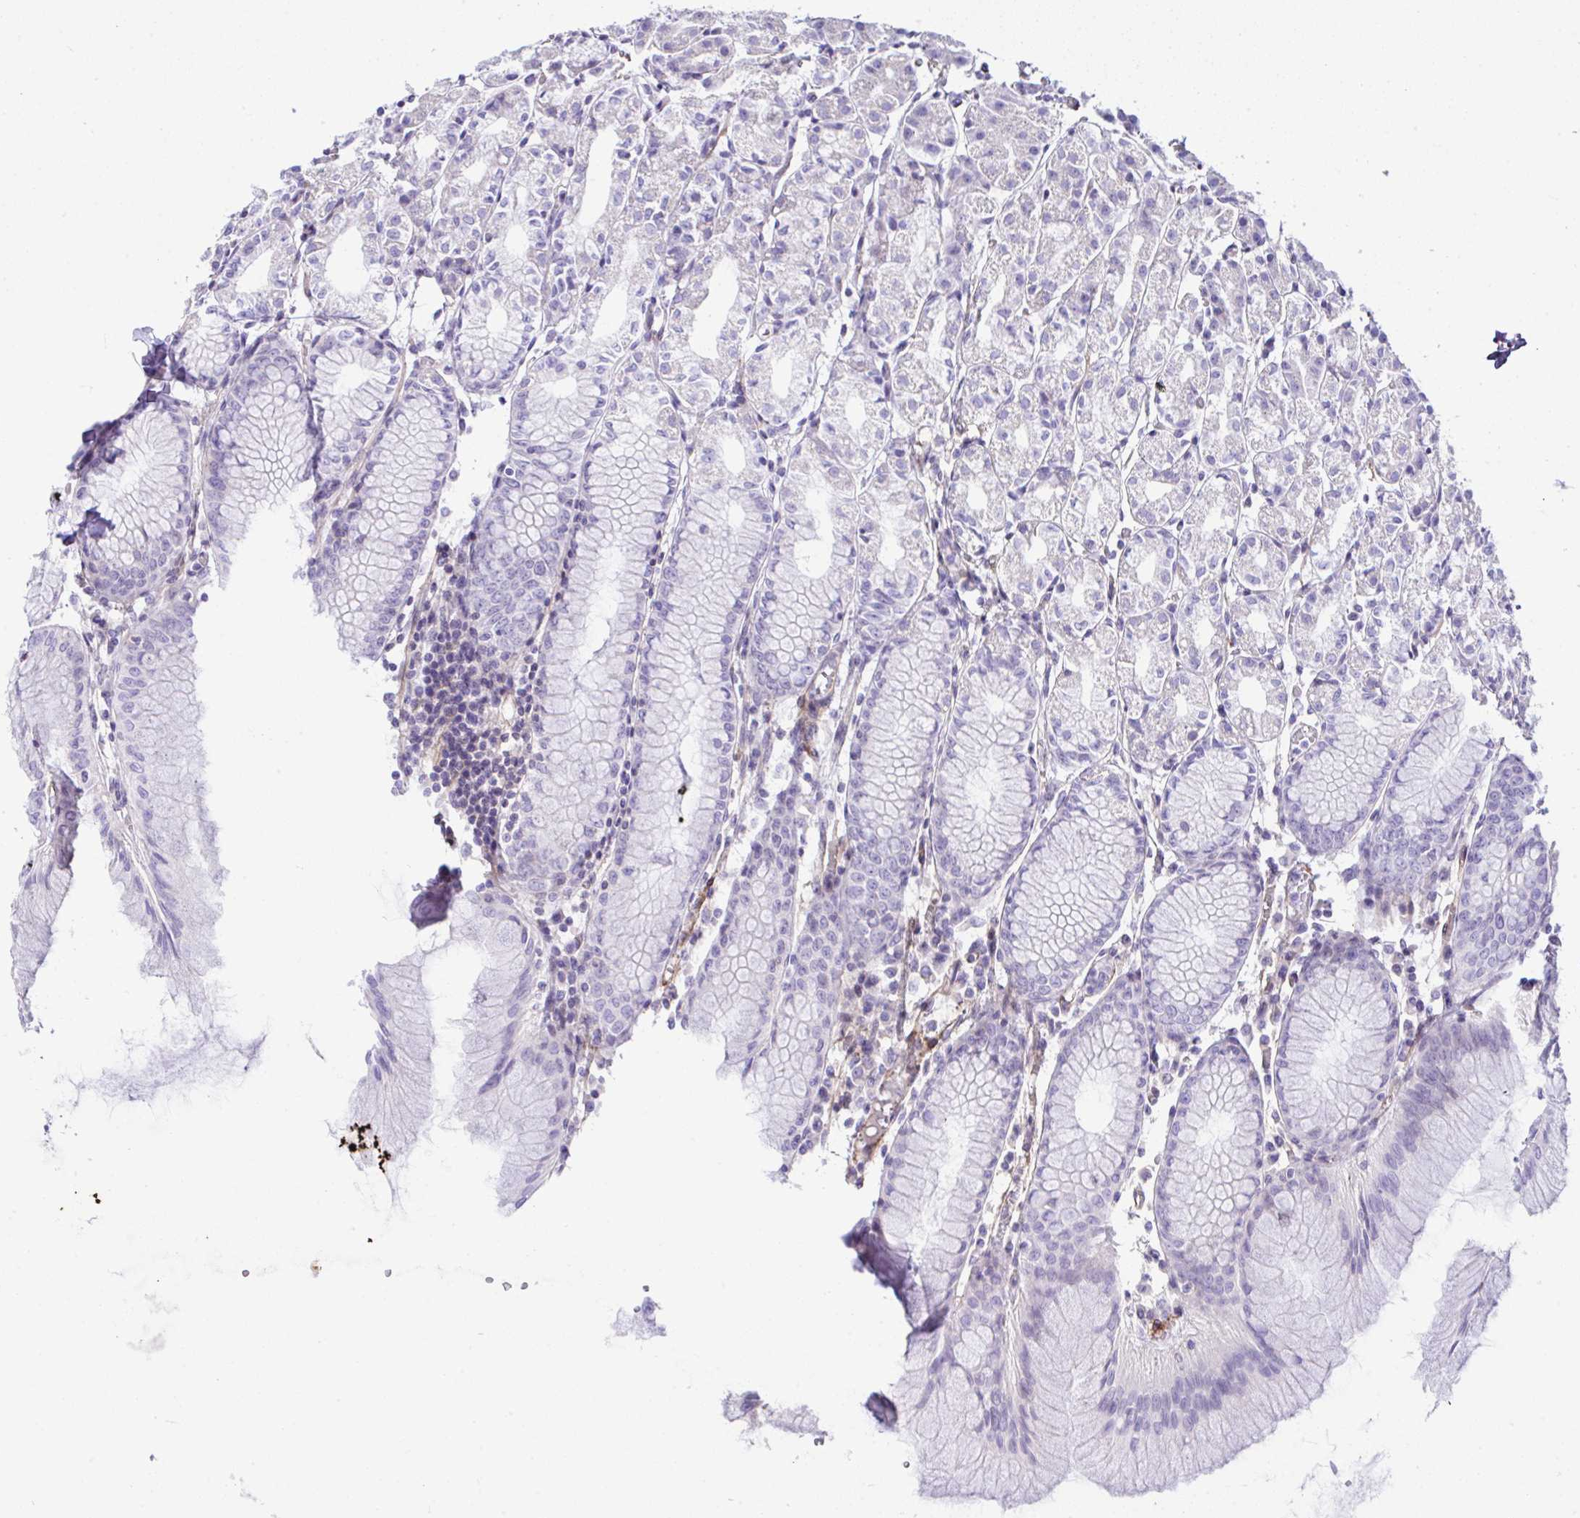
{"staining": {"intensity": "weak", "quantity": "<25%", "location": "cytoplasmic/membranous"}, "tissue": "stomach", "cell_type": "Glandular cells", "image_type": "normal", "snomed": [{"axis": "morphology", "description": "Normal tissue, NOS"}, {"axis": "topography", "description": "Stomach"}], "caption": "Immunohistochemical staining of benign stomach reveals no significant positivity in glandular cells.", "gene": "FBXO34", "patient": {"sex": "female", "age": 57}}